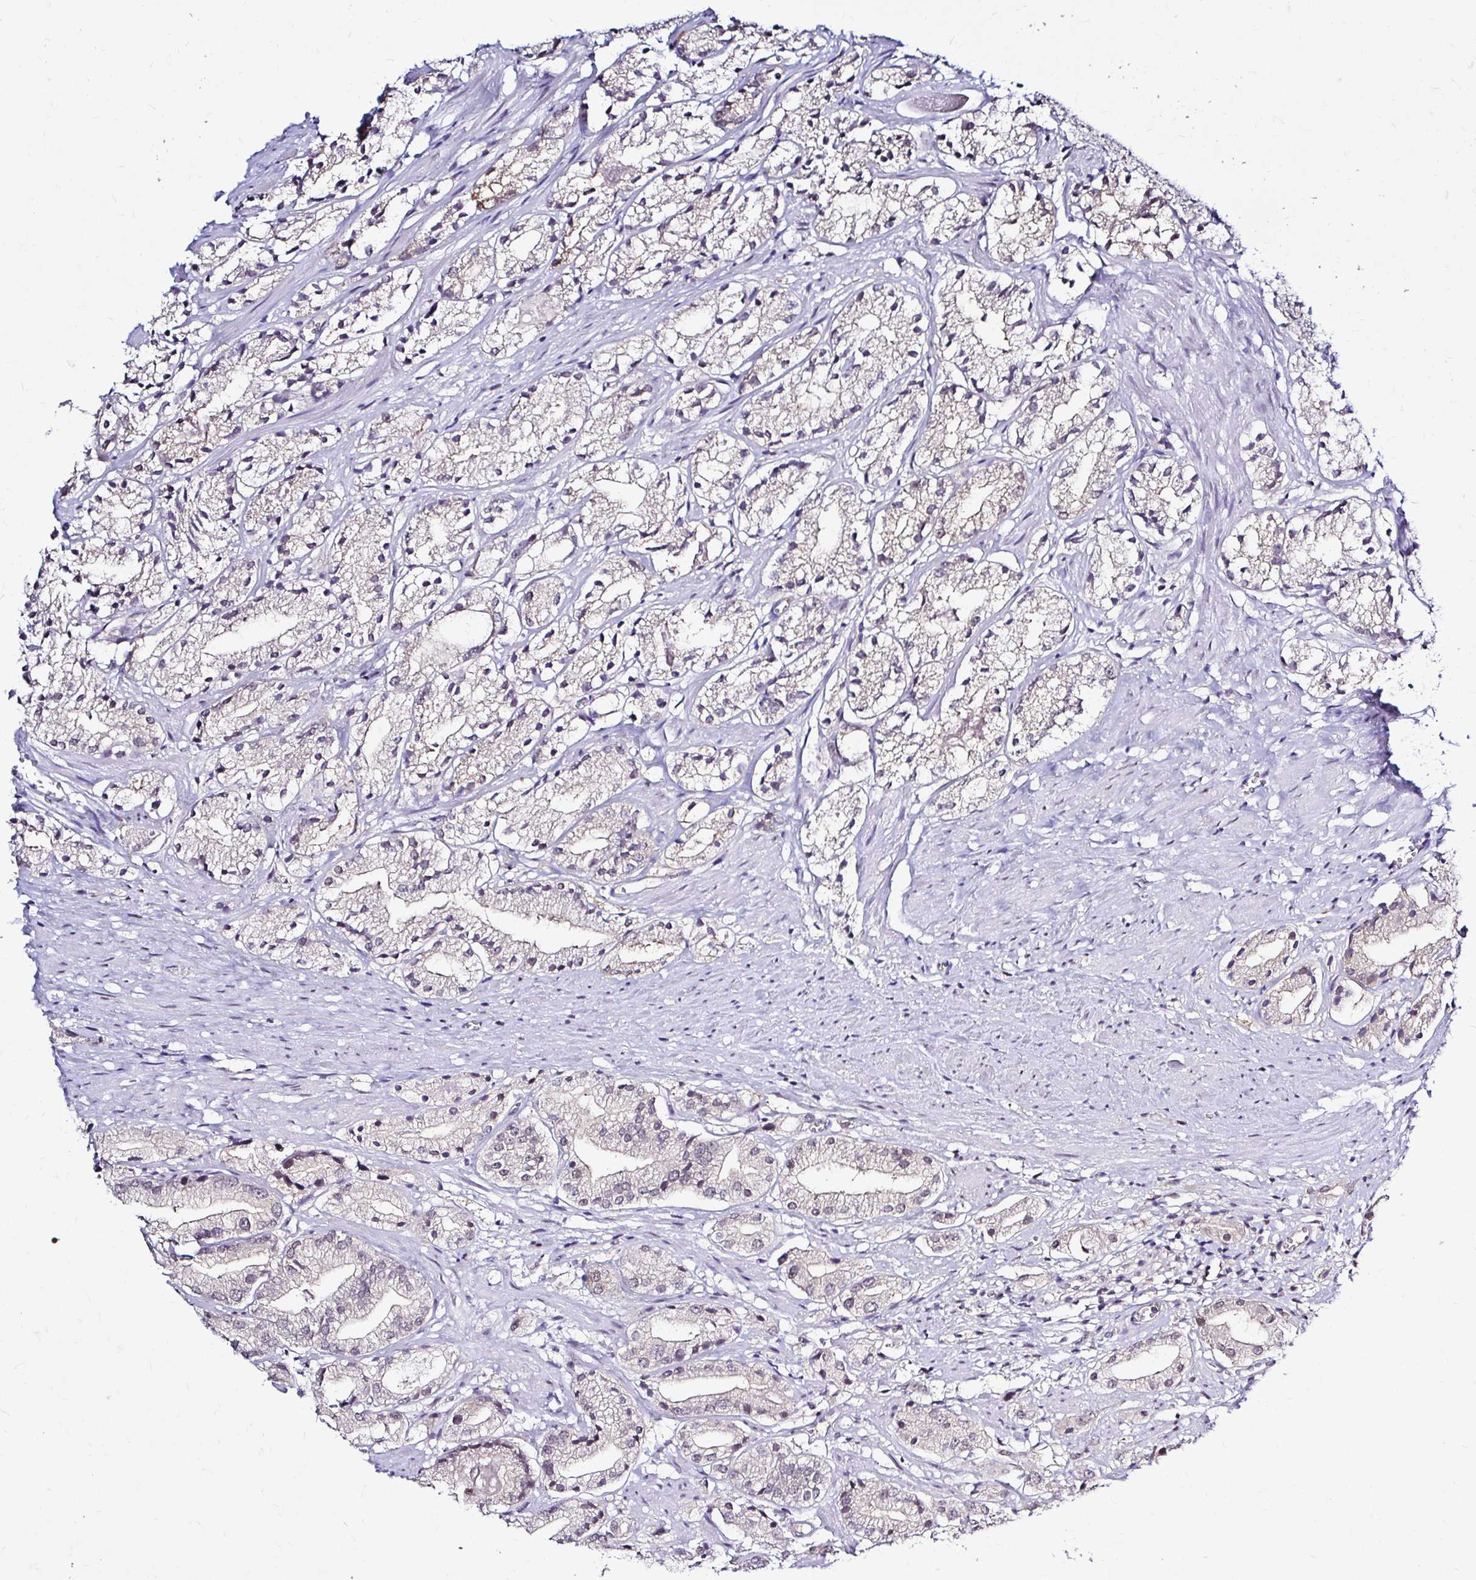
{"staining": {"intensity": "weak", "quantity": "<25%", "location": "nuclear"}, "tissue": "prostate cancer", "cell_type": "Tumor cells", "image_type": "cancer", "snomed": [{"axis": "morphology", "description": "Adenocarcinoma, Low grade"}, {"axis": "topography", "description": "Prostate"}], "caption": "Adenocarcinoma (low-grade) (prostate) was stained to show a protein in brown. There is no significant positivity in tumor cells. (DAB (3,3'-diaminobenzidine) immunohistochemistry, high magnification).", "gene": "PSMD3", "patient": {"sex": "male", "age": 69}}